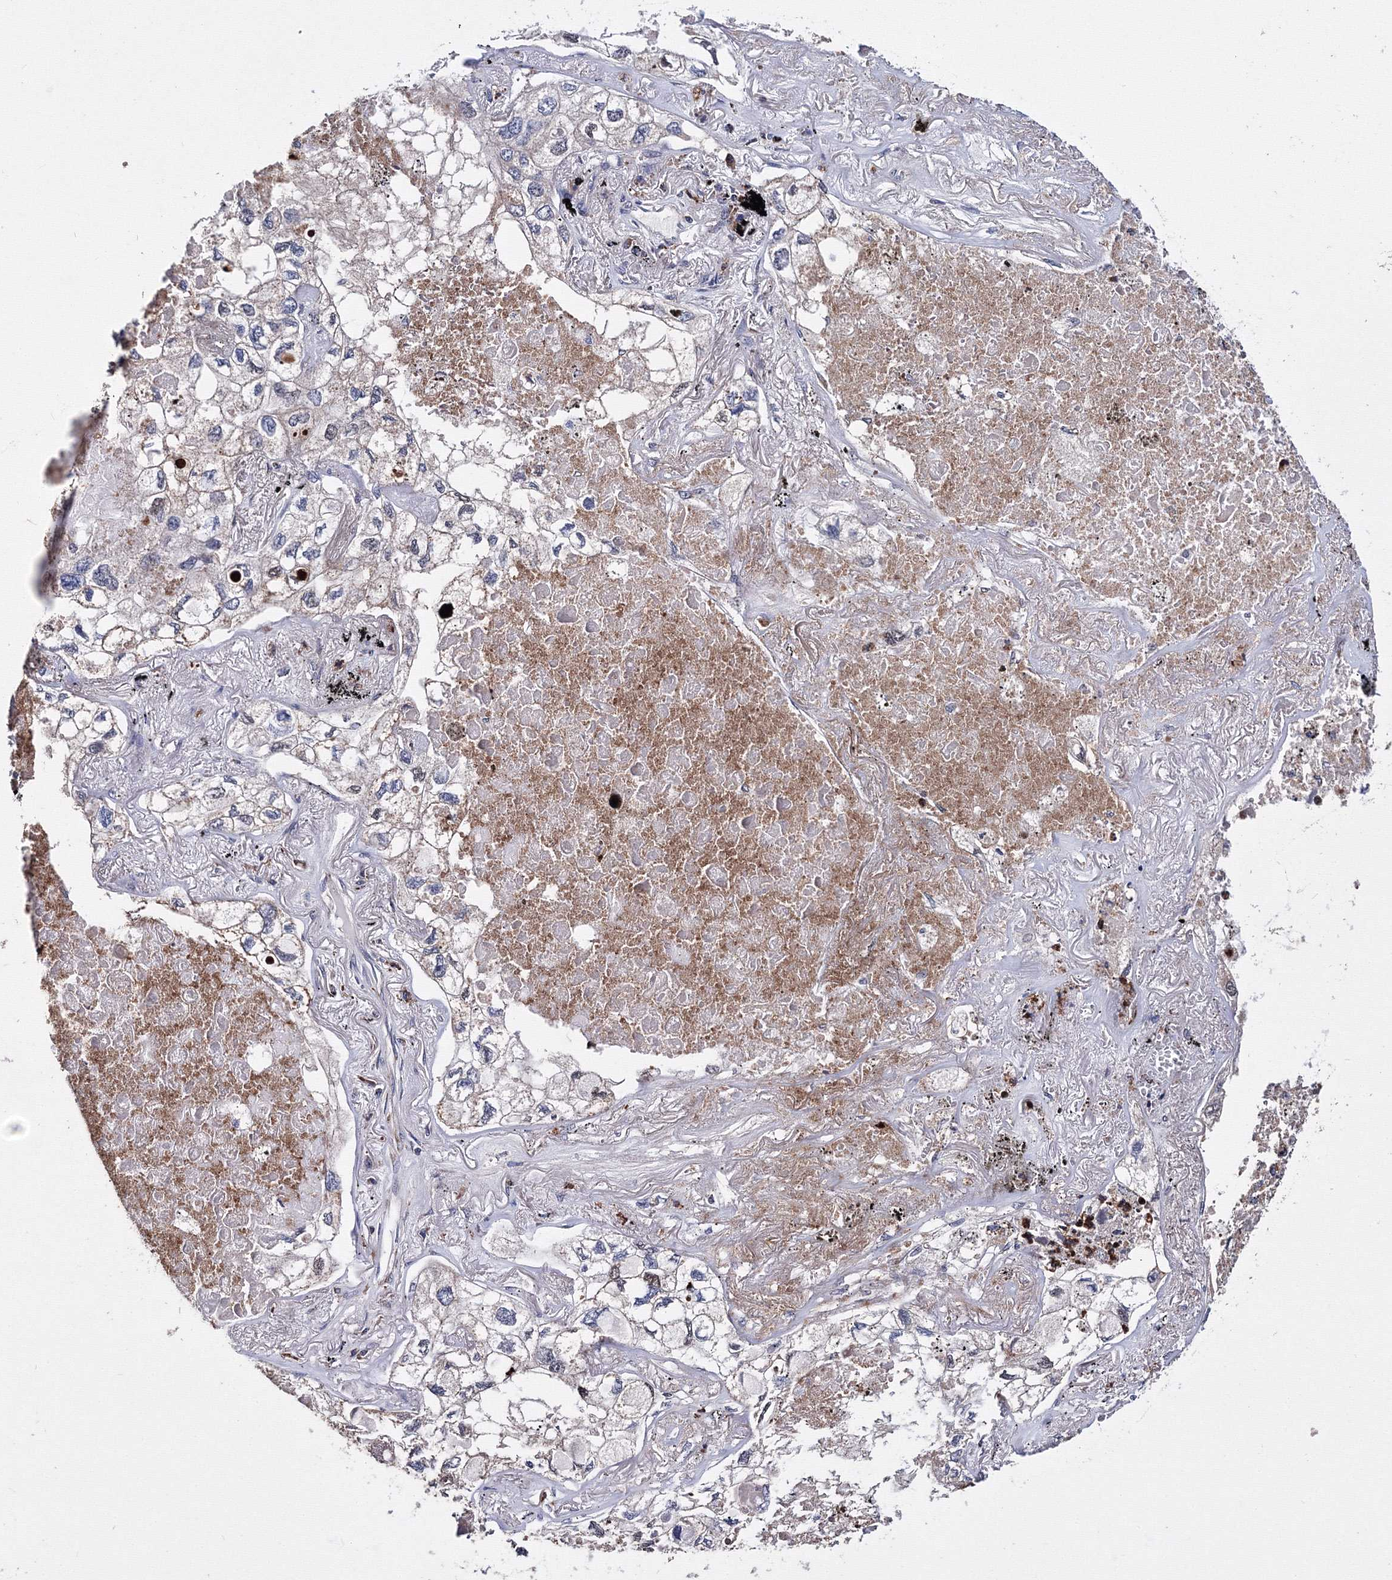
{"staining": {"intensity": "weak", "quantity": "<25%", "location": "cytoplasmic/membranous"}, "tissue": "lung cancer", "cell_type": "Tumor cells", "image_type": "cancer", "snomed": [{"axis": "morphology", "description": "Adenocarcinoma, NOS"}, {"axis": "topography", "description": "Lung"}], "caption": "This is an immunohistochemistry micrograph of human lung cancer. There is no expression in tumor cells.", "gene": "PHYKPL", "patient": {"sex": "male", "age": 65}}